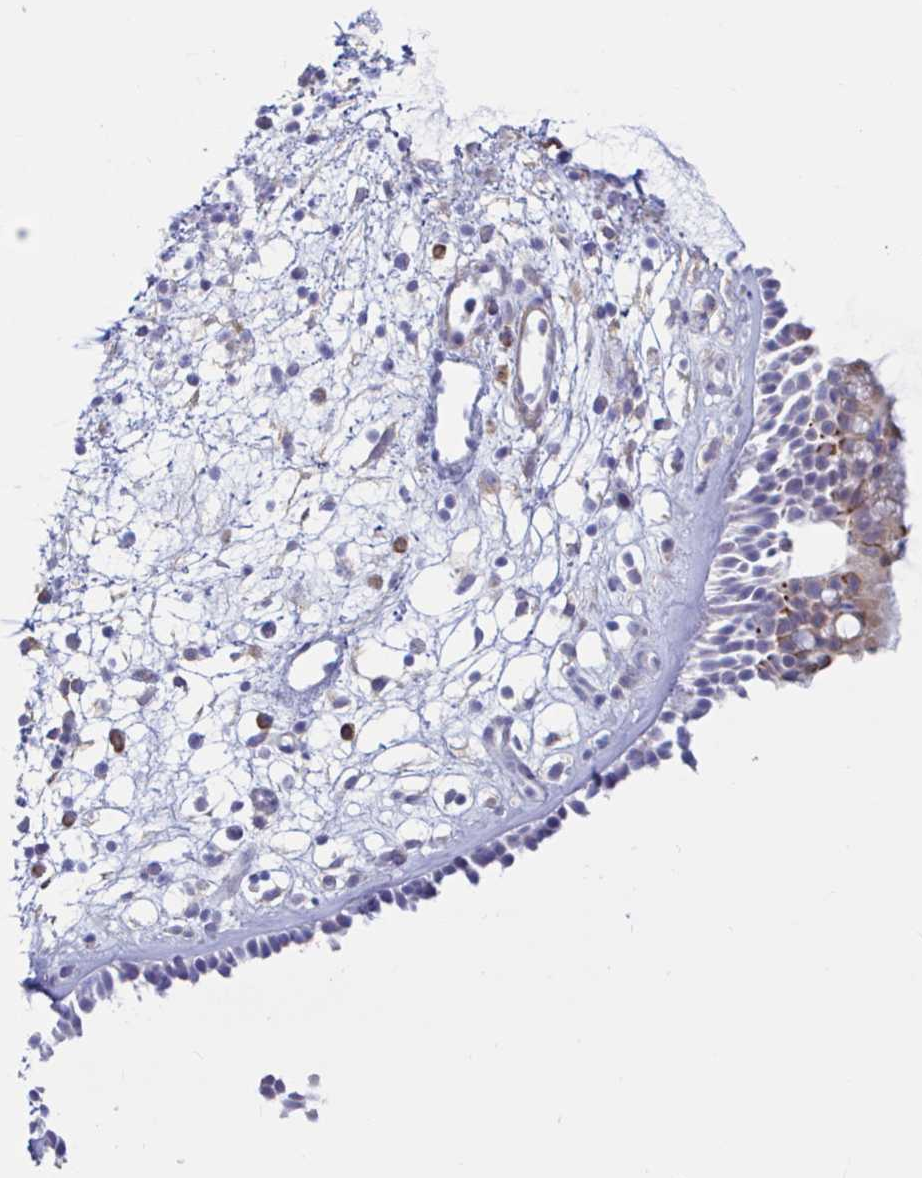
{"staining": {"intensity": "moderate", "quantity": "<25%", "location": "cytoplasmic/membranous"}, "tissue": "nasopharynx", "cell_type": "Respiratory epithelial cells", "image_type": "normal", "snomed": [{"axis": "morphology", "description": "Normal tissue, NOS"}, {"axis": "topography", "description": "Nasopharynx"}], "caption": "Immunohistochemical staining of unremarkable nasopharynx demonstrates <25% levels of moderate cytoplasmic/membranous protein positivity in approximately <25% of respiratory epithelial cells. The staining is performed using DAB brown chromogen to label protein expression. The nuclei are counter-stained blue using hematoxylin.", "gene": "ENSG00000271254", "patient": {"sex": "female", "age": 70}}